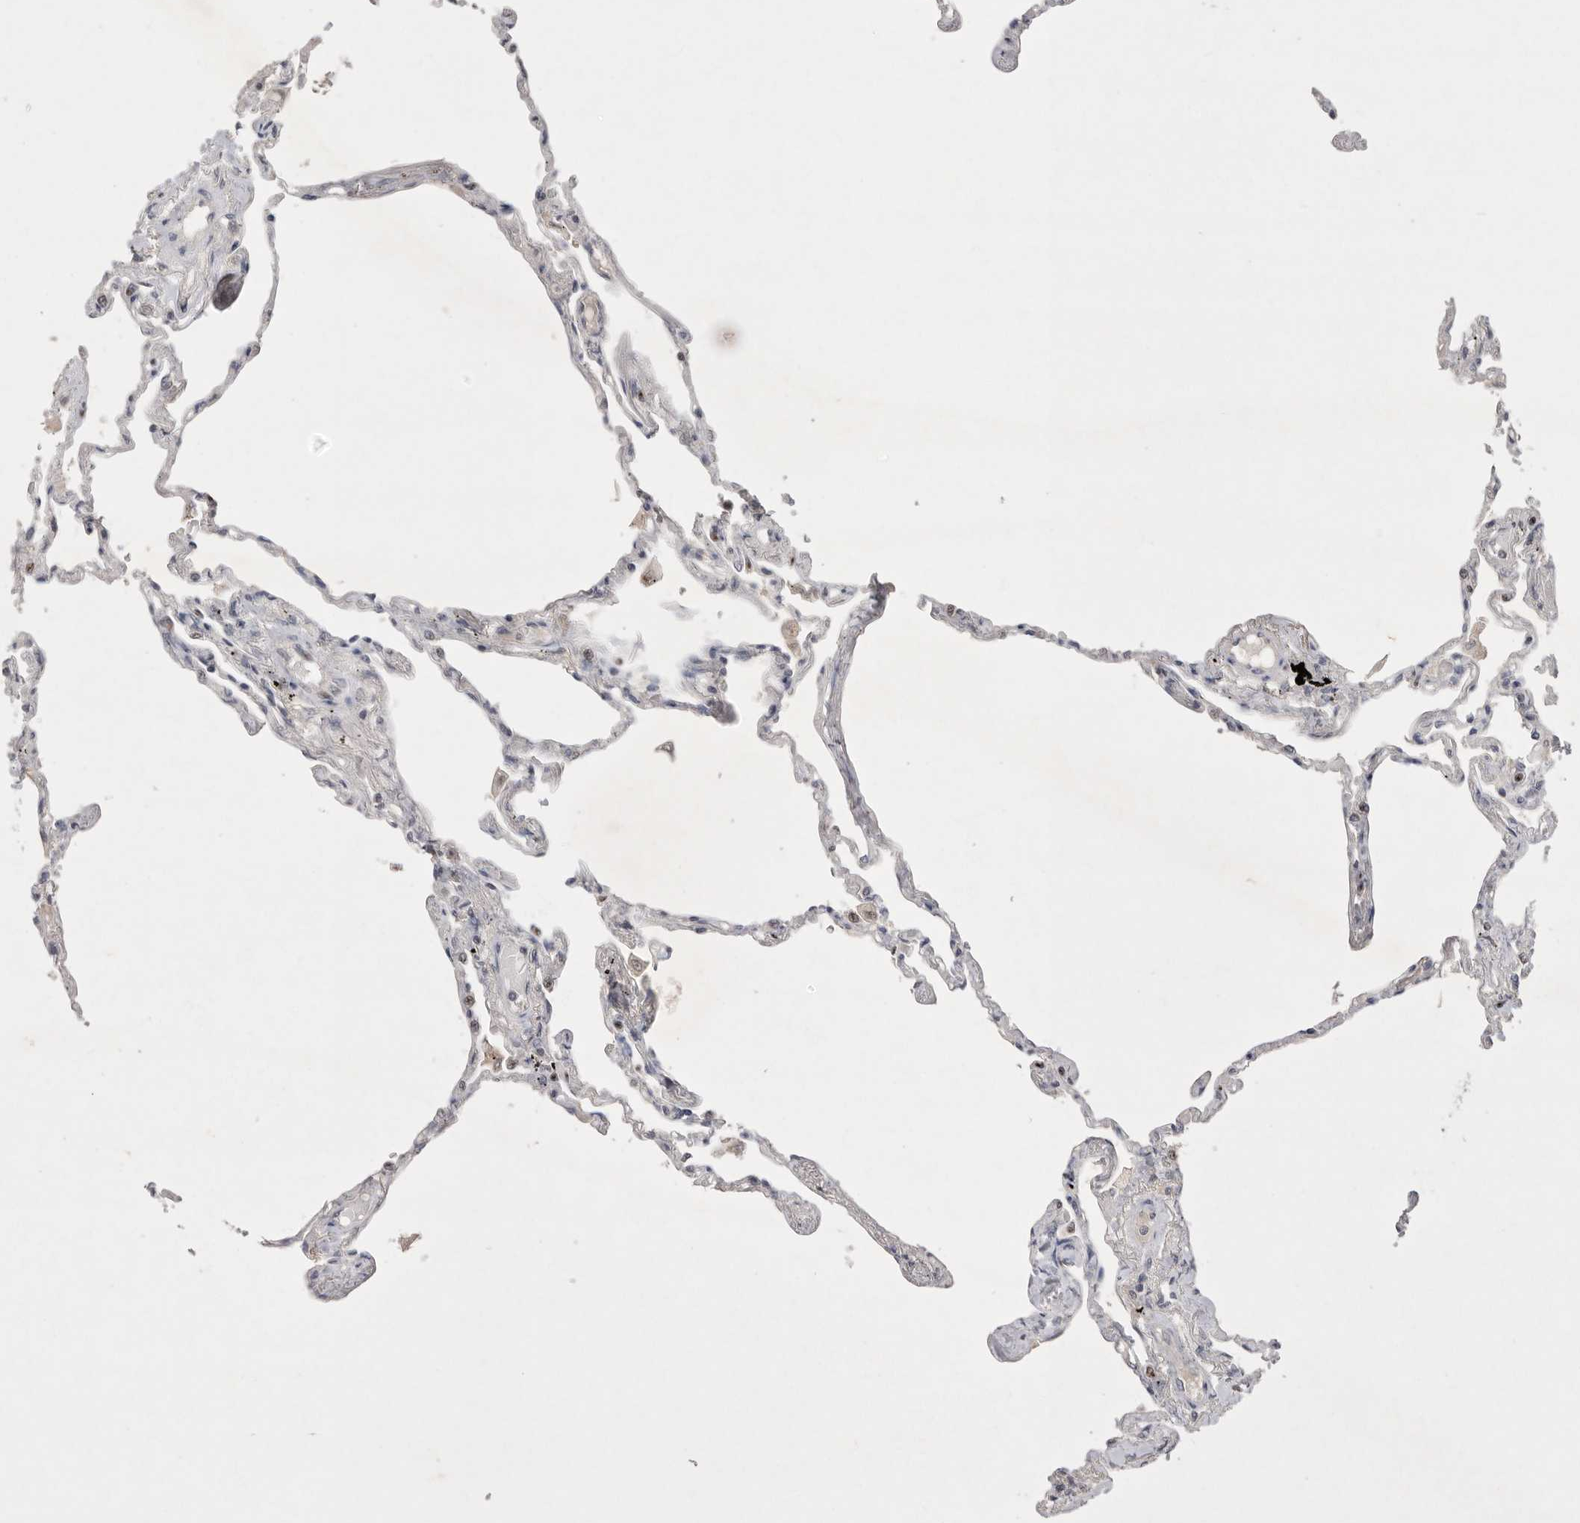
{"staining": {"intensity": "negative", "quantity": "none", "location": "none"}, "tissue": "lung", "cell_type": "Alveolar cells", "image_type": "normal", "snomed": [{"axis": "morphology", "description": "Normal tissue, NOS"}, {"axis": "topography", "description": "Lung"}], "caption": "Histopathology image shows no significant protein positivity in alveolar cells of normal lung. (Brightfield microscopy of DAB immunohistochemistry at high magnification).", "gene": "HUS1", "patient": {"sex": "female", "age": 67}}